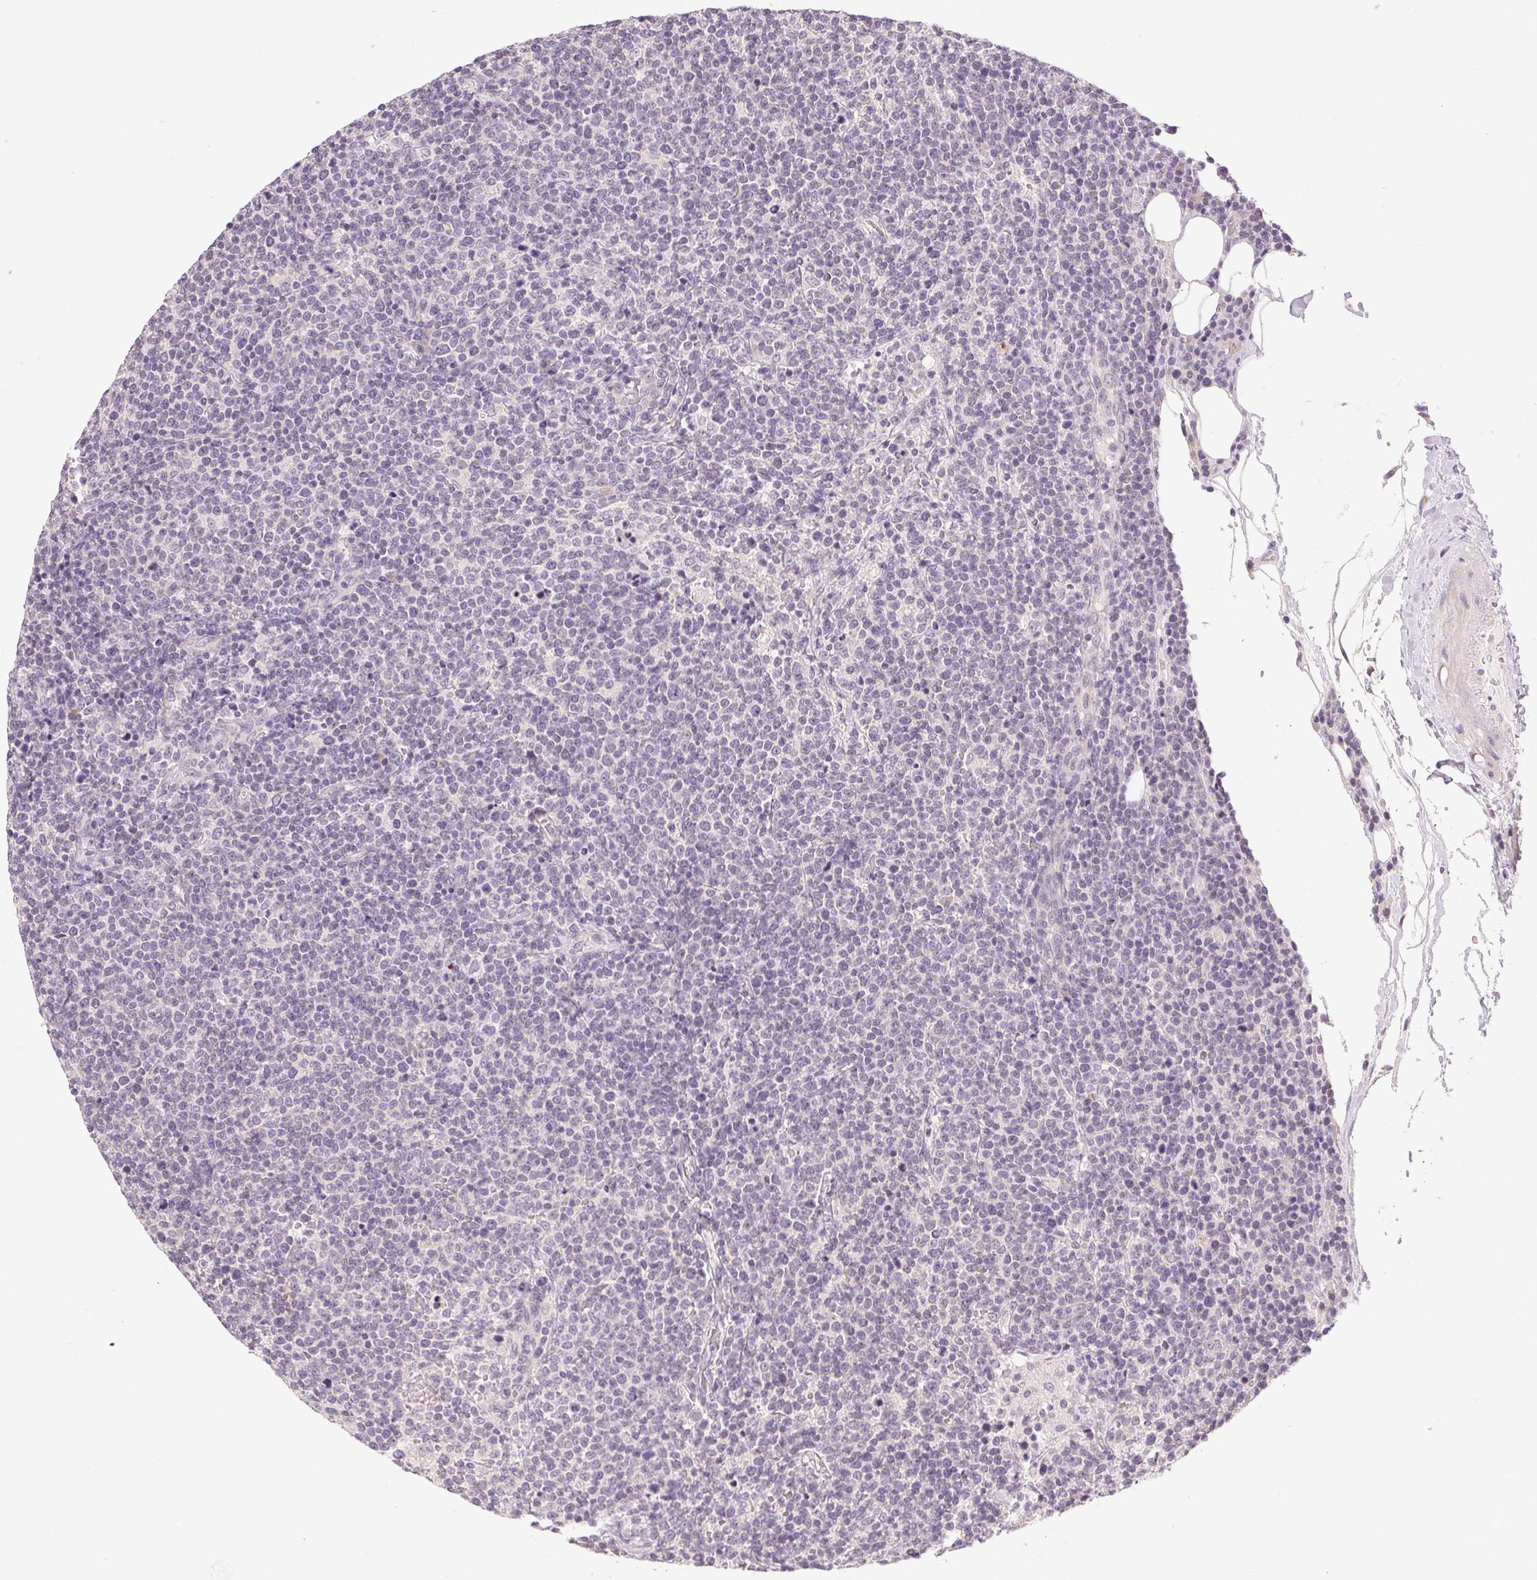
{"staining": {"intensity": "negative", "quantity": "none", "location": "none"}, "tissue": "lymphoma", "cell_type": "Tumor cells", "image_type": "cancer", "snomed": [{"axis": "morphology", "description": "Malignant lymphoma, non-Hodgkin's type, High grade"}, {"axis": "topography", "description": "Lymph node"}], "caption": "An immunohistochemistry (IHC) image of malignant lymphoma, non-Hodgkin's type (high-grade) is shown. There is no staining in tumor cells of malignant lymphoma, non-Hodgkin's type (high-grade).", "gene": "MYBL1", "patient": {"sex": "male", "age": 61}}